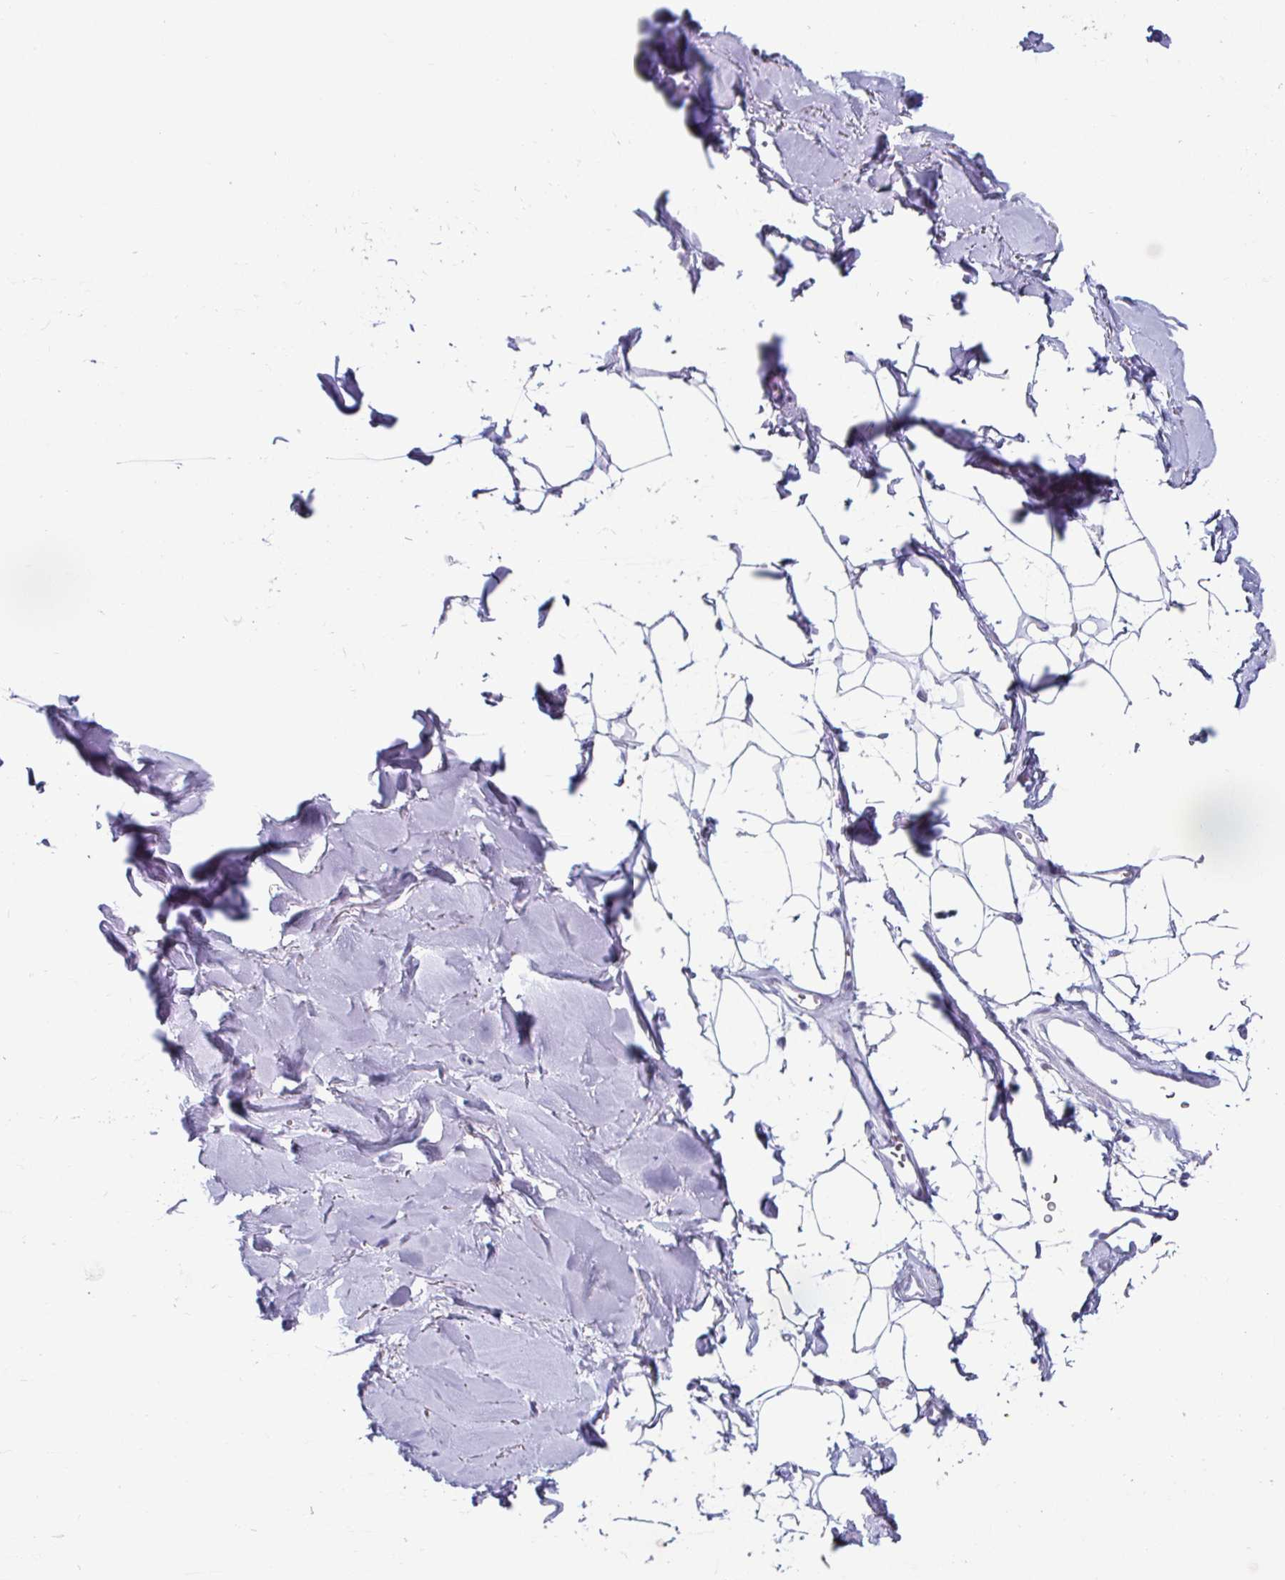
{"staining": {"intensity": "negative", "quantity": "none", "location": "none"}, "tissue": "adipose tissue", "cell_type": "Adipocytes", "image_type": "normal", "snomed": [{"axis": "morphology", "description": "Normal tissue, NOS"}, {"axis": "topography", "description": "Cartilage tissue"}, {"axis": "topography", "description": "Bronchus"}], "caption": "This image is of unremarkable adipose tissue stained with IHC to label a protein in brown with the nuclei are counter-stained blue. There is no expression in adipocytes. (DAB immunohistochemistry with hematoxylin counter stain).", "gene": "CREG2", "patient": {"sex": "female", "age": 79}}